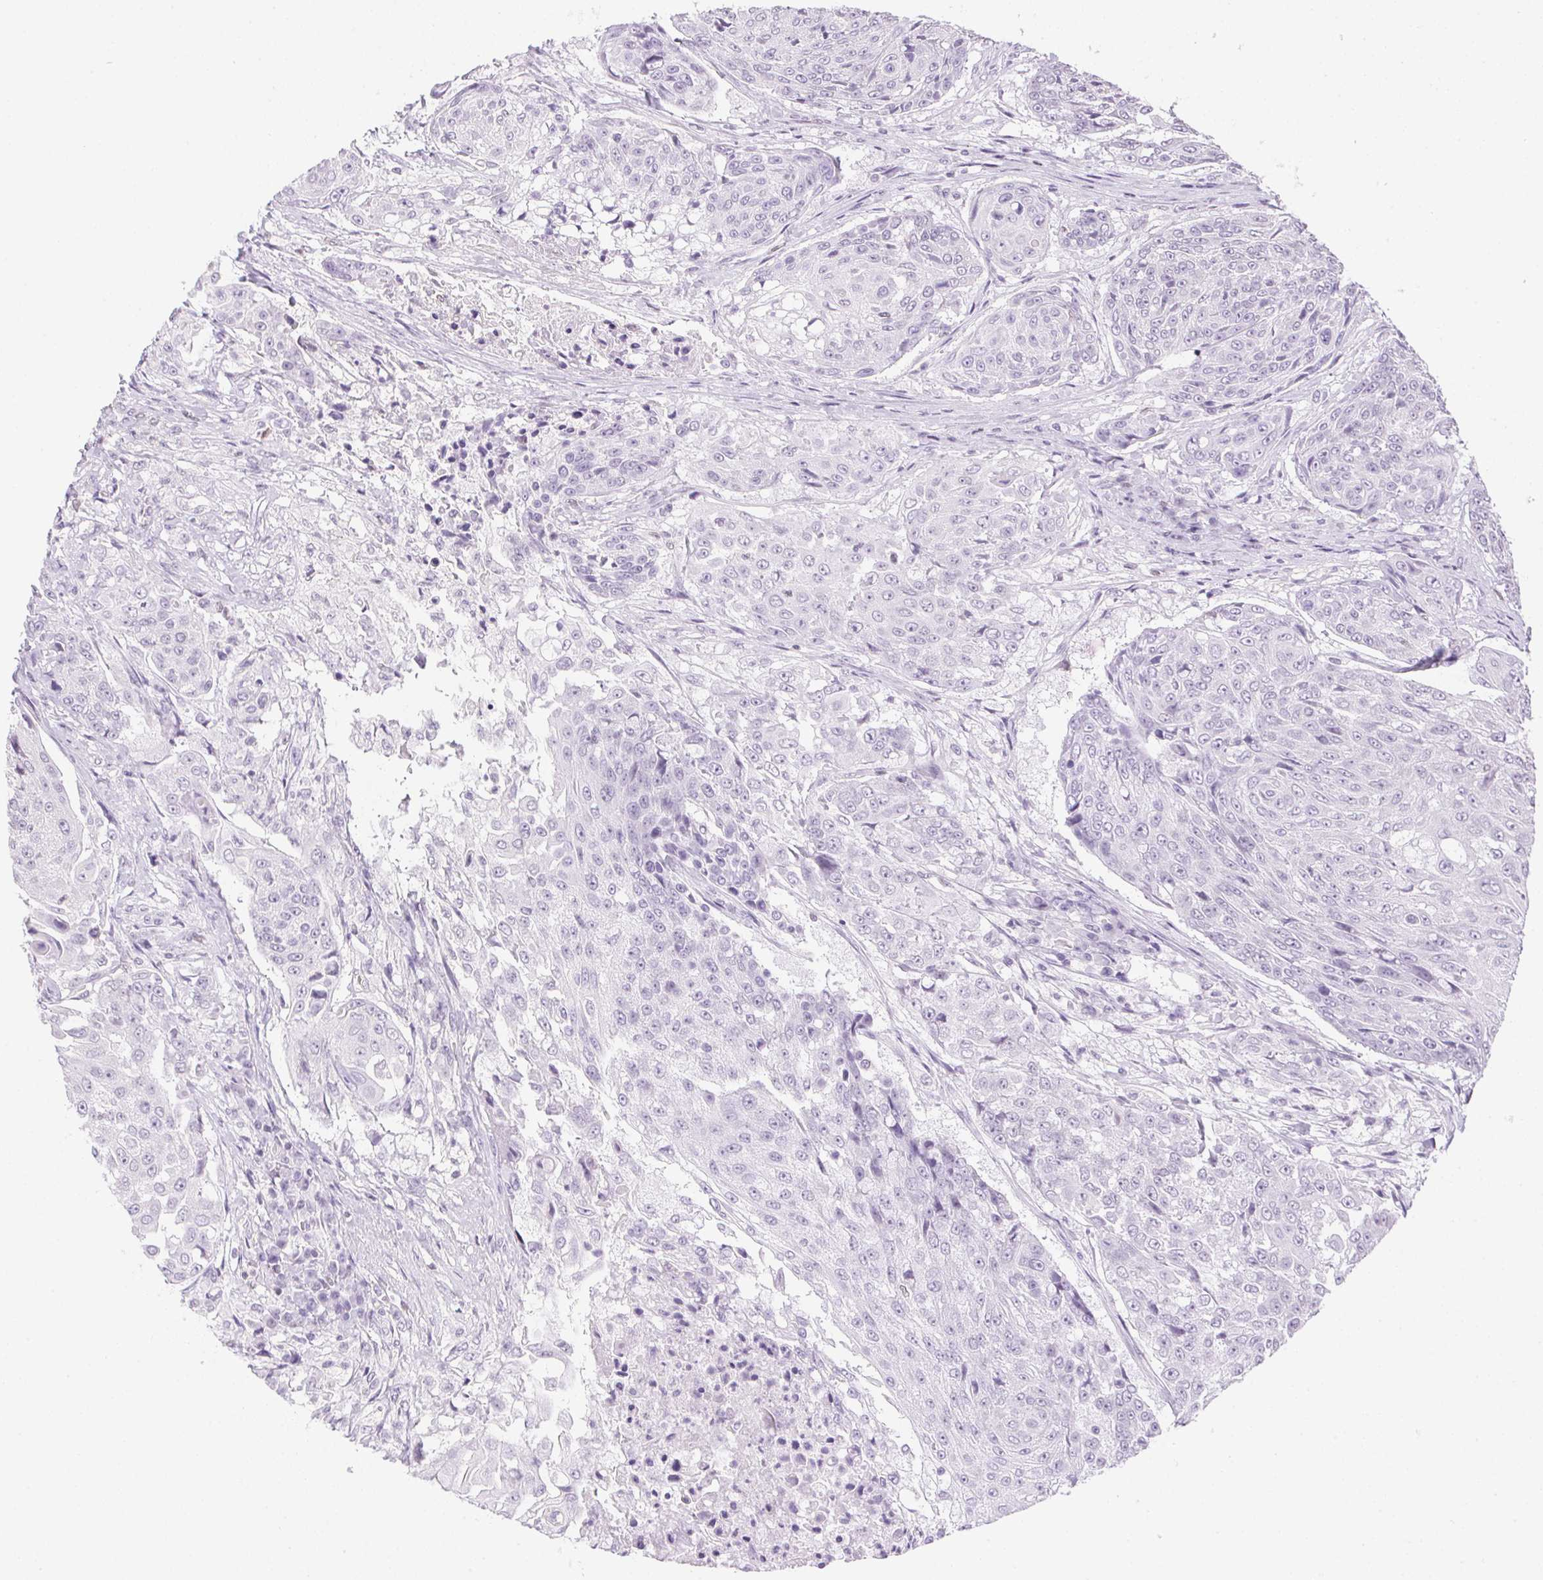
{"staining": {"intensity": "negative", "quantity": "none", "location": "none"}, "tissue": "urothelial cancer", "cell_type": "Tumor cells", "image_type": "cancer", "snomed": [{"axis": "morphology", "description": "Urothelial carcinoma, High grade"}, {"axis": "topography", "description": "Urinary bladder"}], "caption": "Immunohistochemistry image of human urothelial cancer stained for a protein (brown), which shows no staining in tumor cells.", "gene": "PRL", "patient": {"sex": "female", "age": 63}}